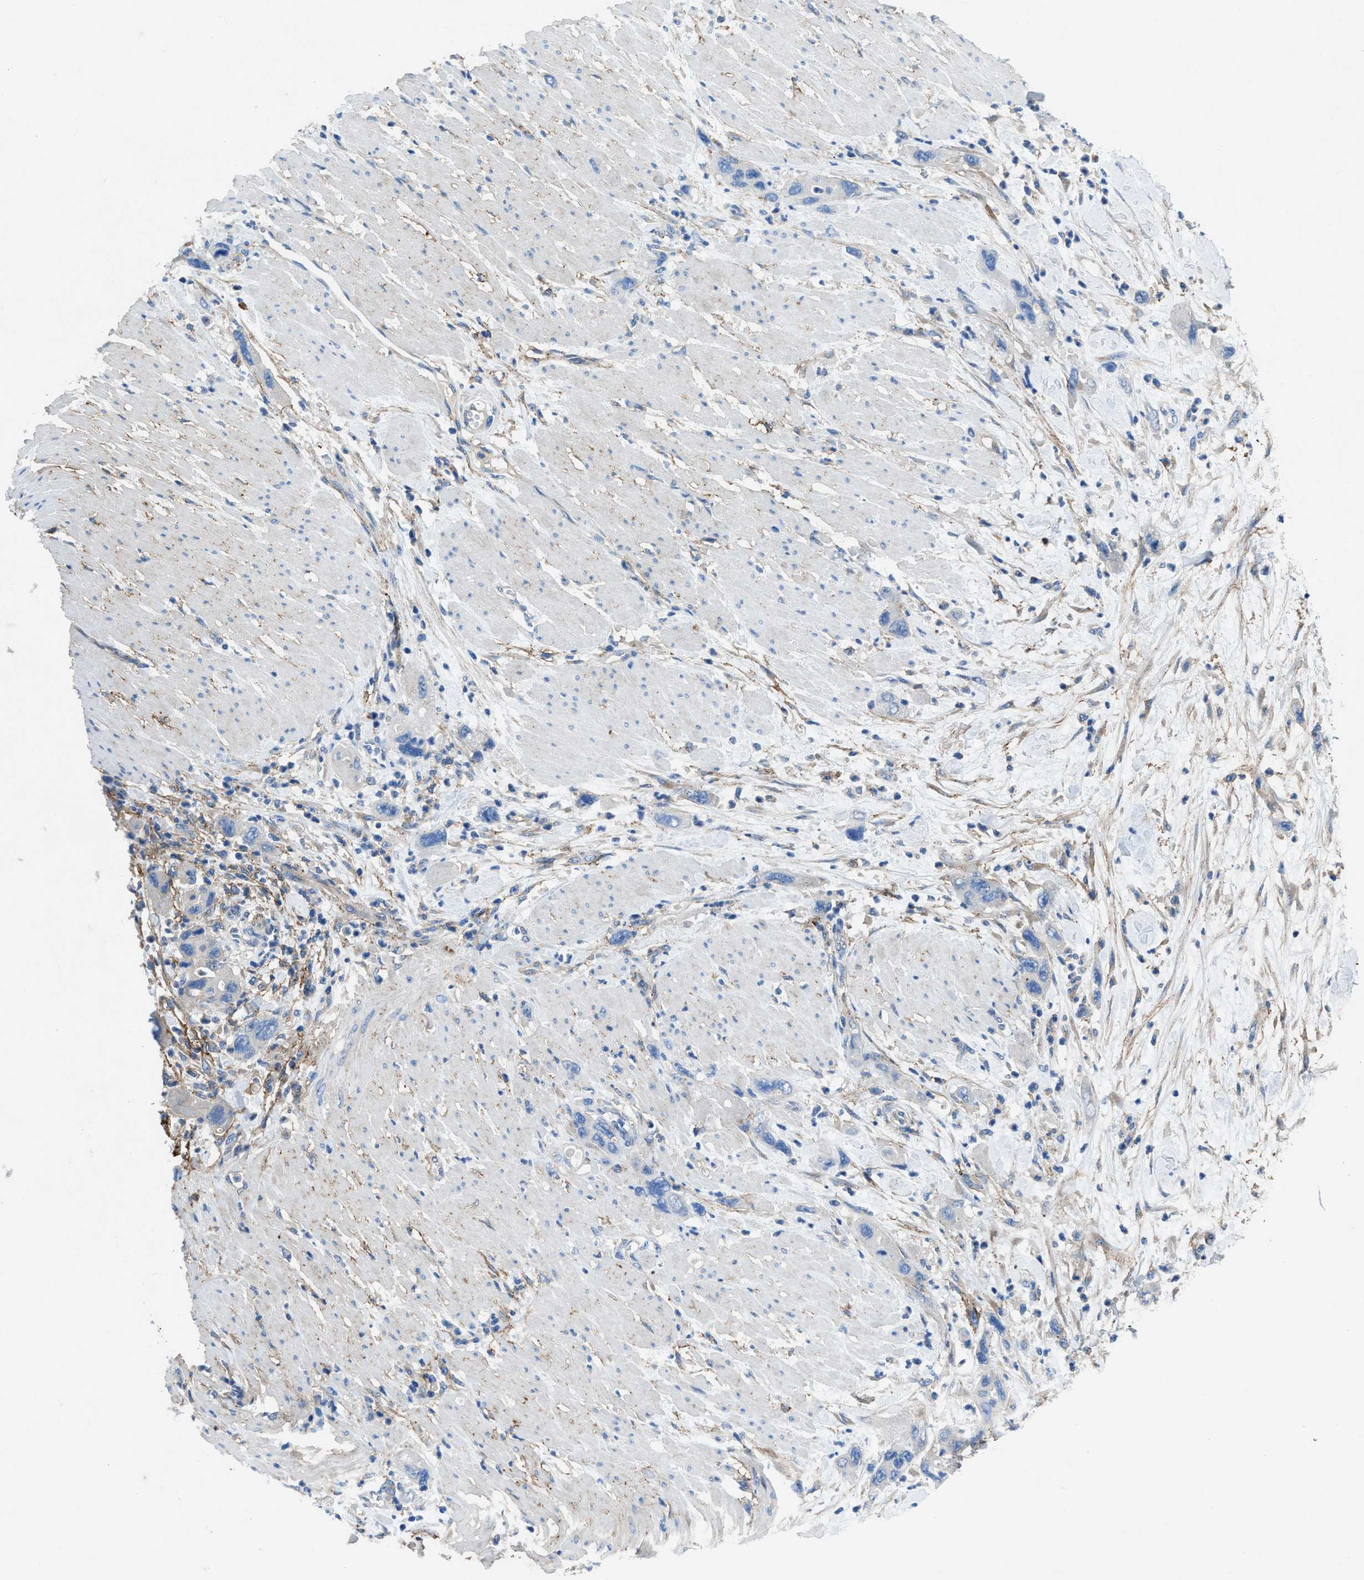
{"staining": {"intensity": "negative", "quantity": "none", "location": "none"}, "tissue": "pancreatic cancer", "cell_type": "Tumor cells", "image_type": "cancer", "snomed": [{"axis": "morphology", "description": "Normal tissue, NOS"}, {"axis": "morphology", "description": "Adenocarcinoma, NOS"}, {"axis": "topography", "description": "Pancreas"}], "caption": "This is a histopathology image of immunohistochemistry (IHC) staining of pancreatic cancer (adenocarcinoma), which shows no staining in tumor cells.", "gene": "PTGFRN", "patient": {"sex": "female", "age": 71}}